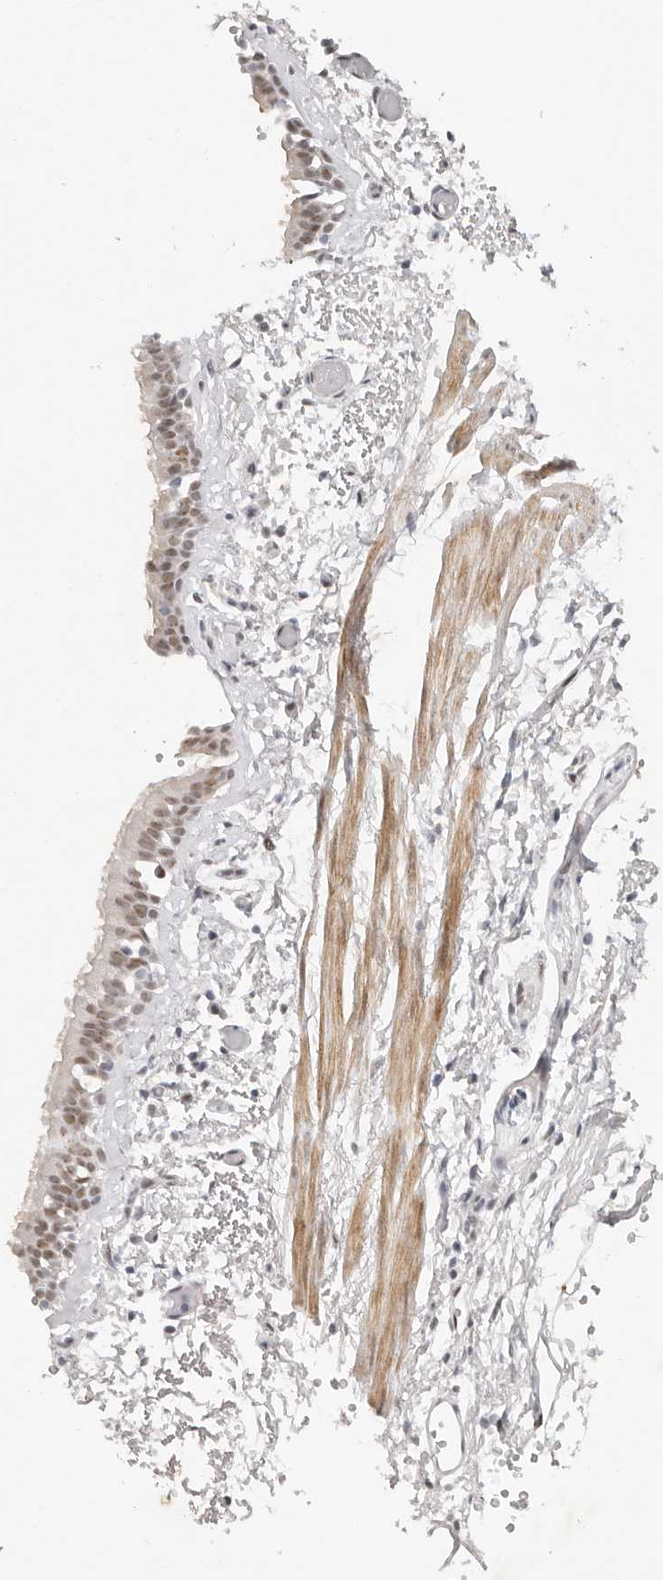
{"staining": {"intensity": "moderate", "quantity": ">75%", "location": "nuclear"}, "tissue": "bronchus", "cell_type": "Respiratory epithelial cells", "image_type": "normal", "snomed": [{"axis": "morphology", "description": "Normal tissue, NOS"}, {"axis": "topography", "description": "Bronchus"}, {"axis": "topography", "description": "Lung"}], "caption": "DAB (3,3'-diaminobenzidine) immunohistochemical staining of benign human bronchus reveals moderate nuclear protein staining in about >75% of respiratory epithelial cells. The protein of interest is stained brown, and the nuclei are stained in blue (DAB (3,3'-diaminobenzidine) IHC with brightfield microscopy, high magnification).", "gene": "LARP7", "patient": {"sex": "male", "age": 56}}